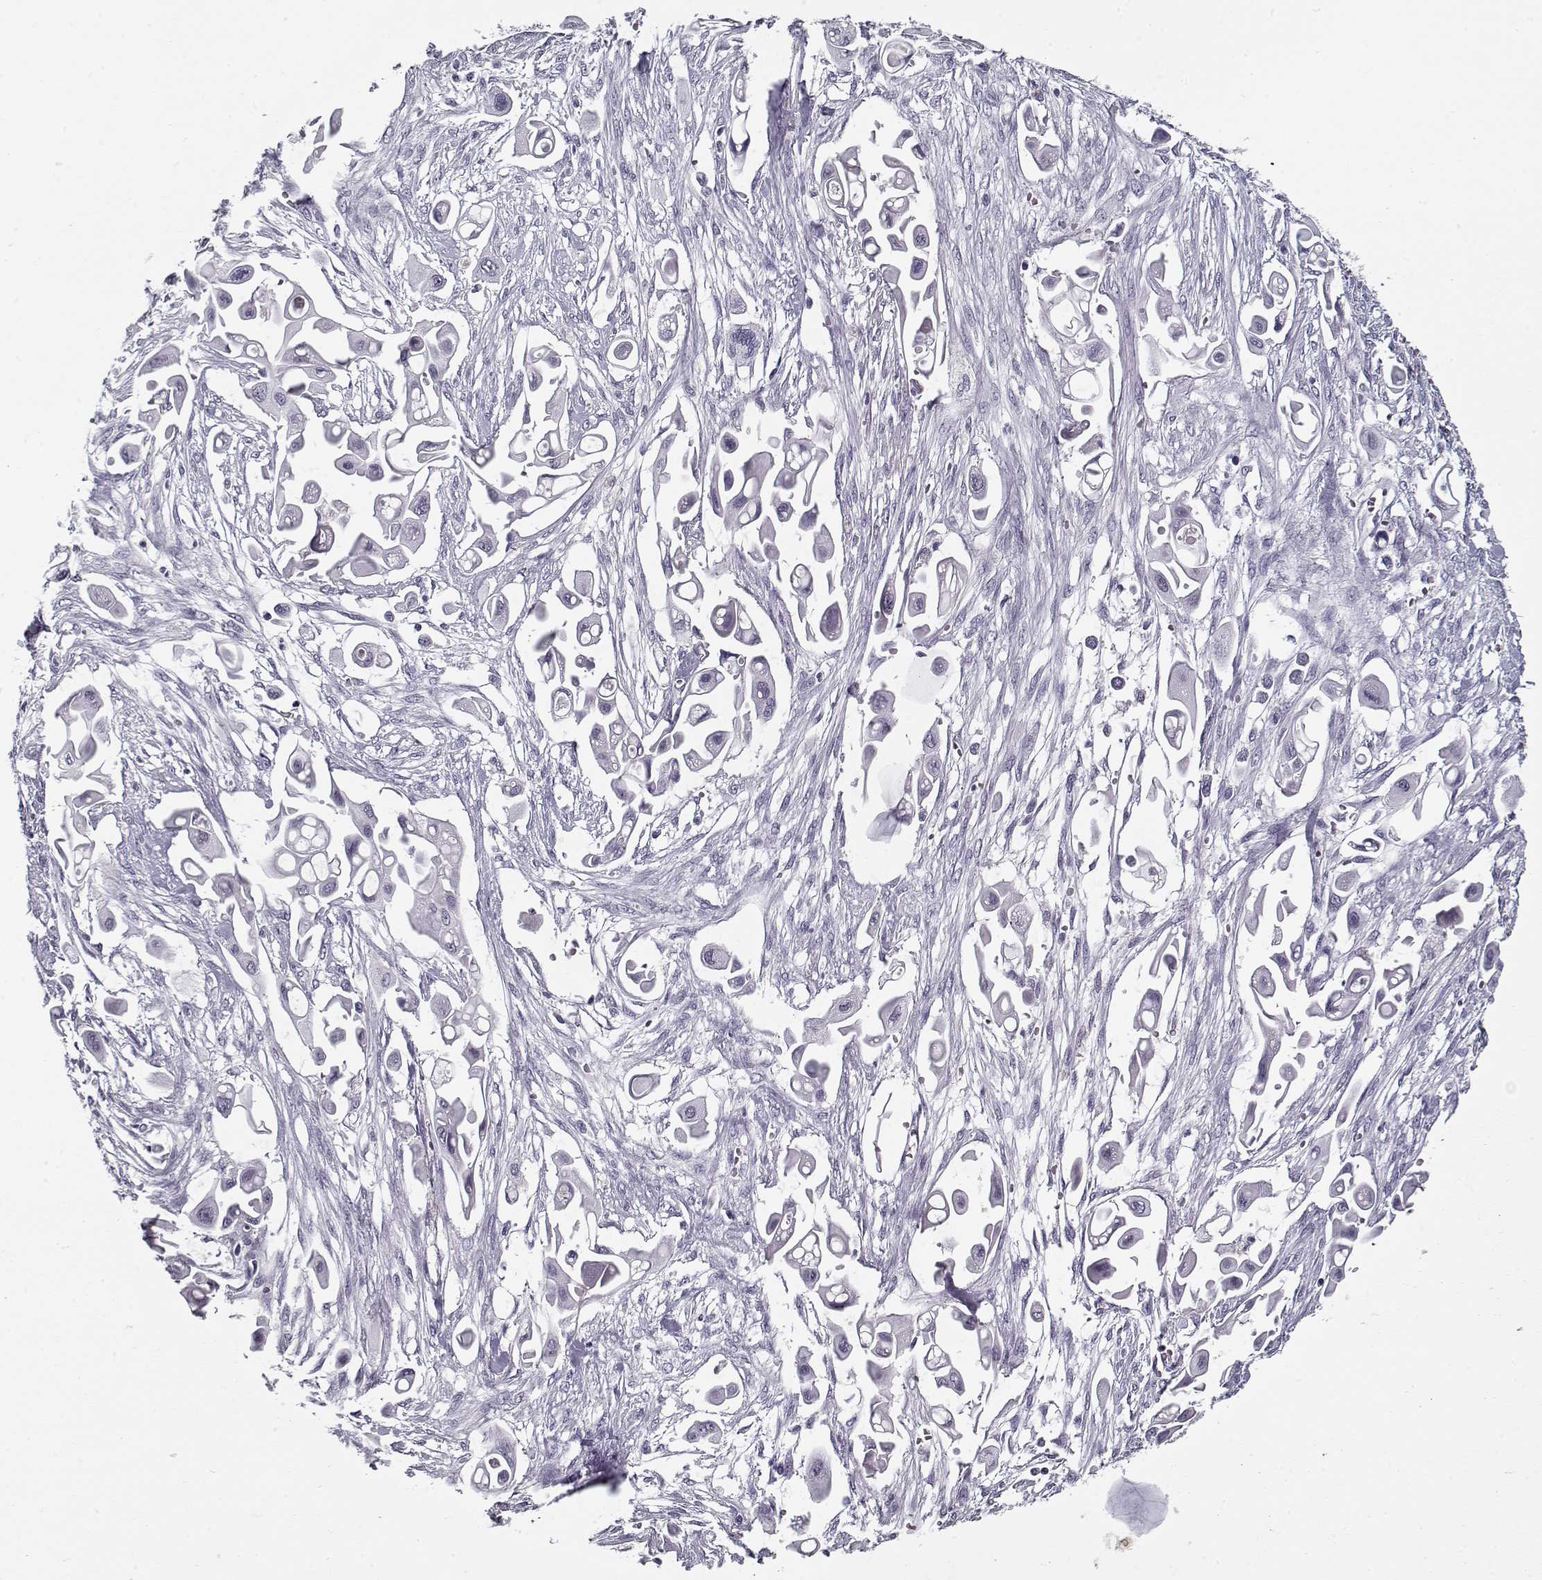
{"staining": {"intensity": "negative", "quantity": "none", "location": "none"}, "tissue": "pancreatic cancer", "cell_type": "Tumor cells", "image_type": "cancer", "snomed": [{"axis": "morphology", "description": "Adenocarcinoma, NOS"}, {"axis": "topography", "description": "Pancreas"}], "caption": "This is an immunohistochemistry micrograph of human pancreatic cancer. There is no positivity in tumor cells.", "gene": "RNF32", "patient": {"sex": "male", "age": 50}}